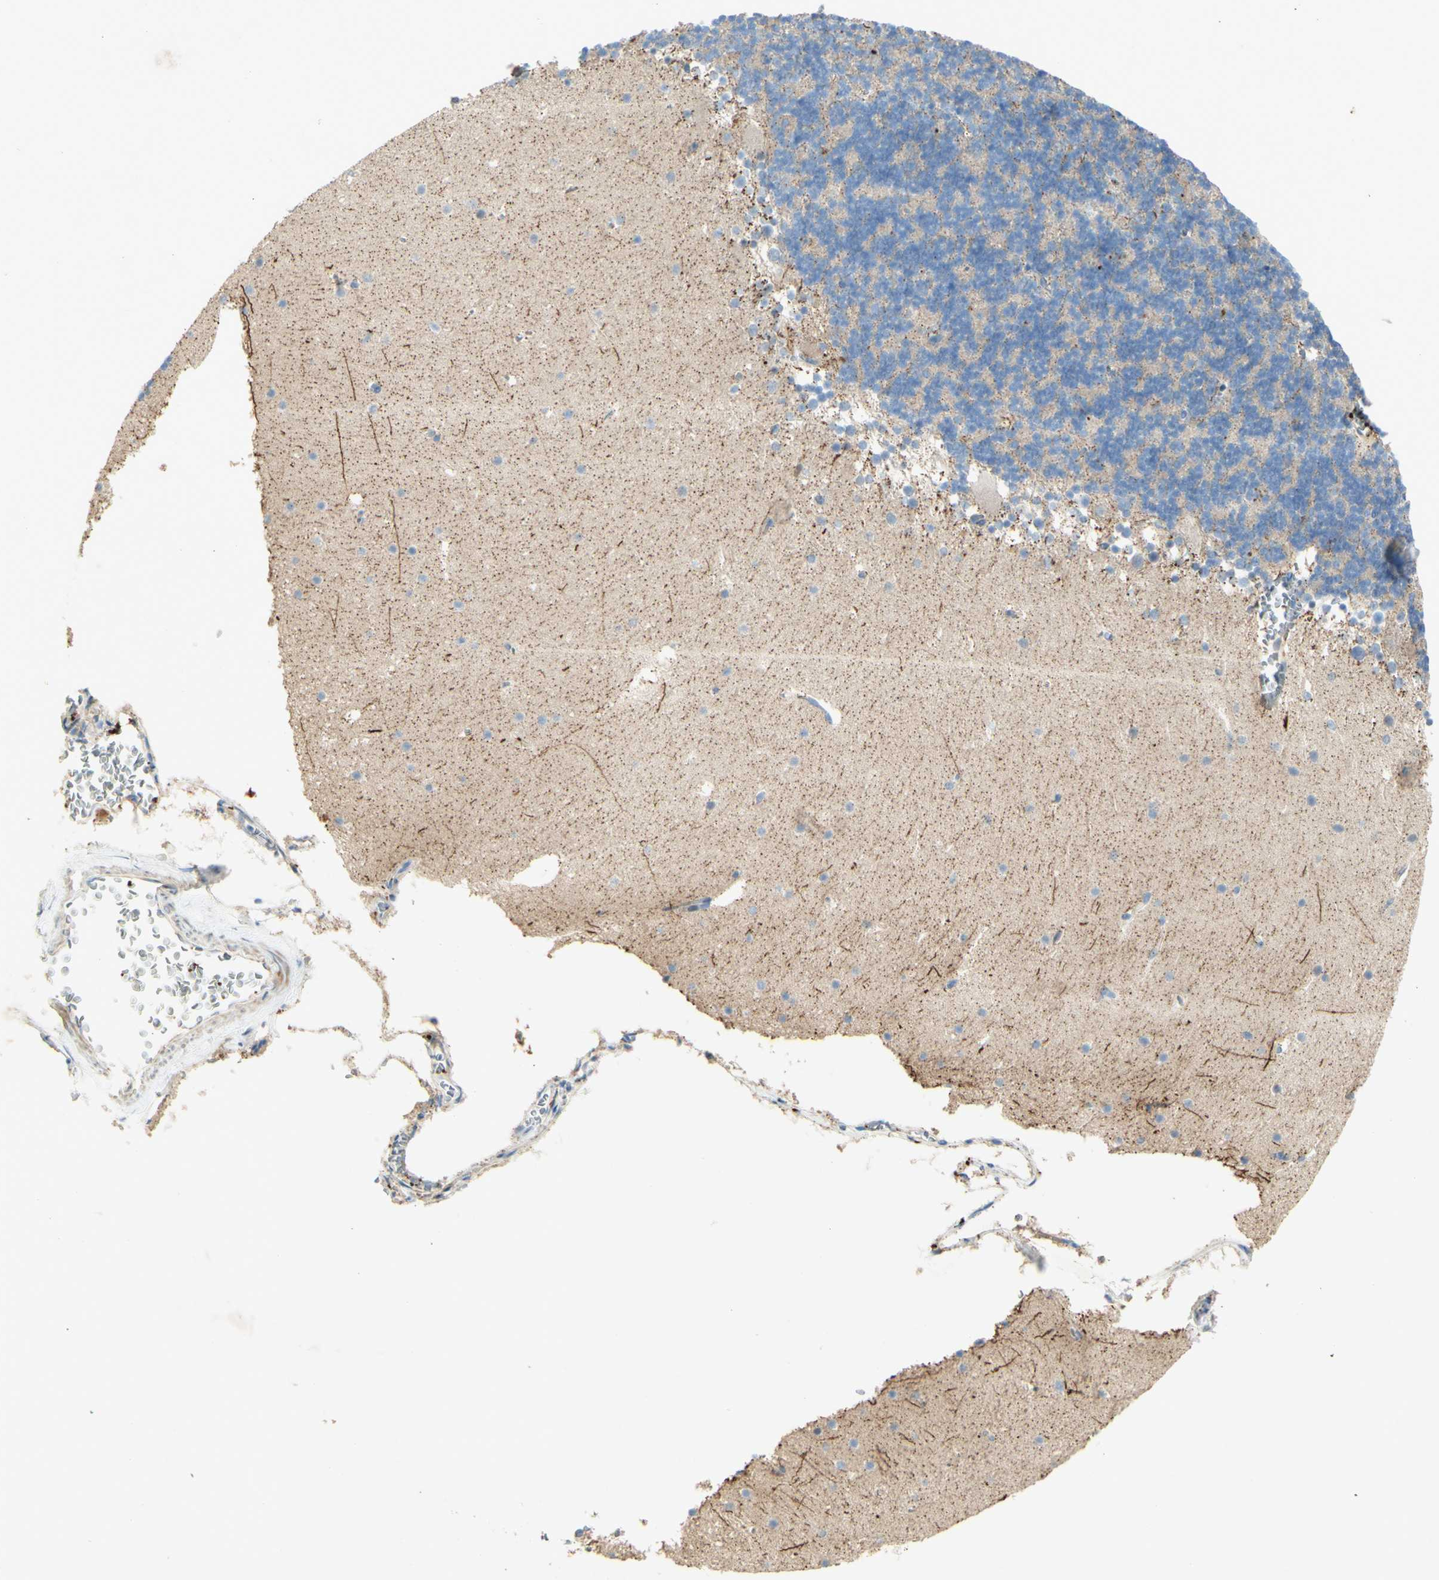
{"staining": {"intensity": "strong", "quantity": "<25%", "location": "cytoplasmic/membranous"}, "tissue": "cerebellum", "cell_type": "Cells in granular layer", "image_type": "normal", "snomed": [{"axis": "morphology", "description": "Normal tissue, NOS"}, {"axis": "topography", "description": "Cerebellum"}], "caption": "The photomicrograph shows immunohistochemical staining of normal cerebellum. There is strong cytoplasmic/membranous positivity is appreciated in about <25% of cells in granular layer. Nuclei are stained in blue.", "gene": "GAN", "patient": {"sex": "male", "age": 45}}